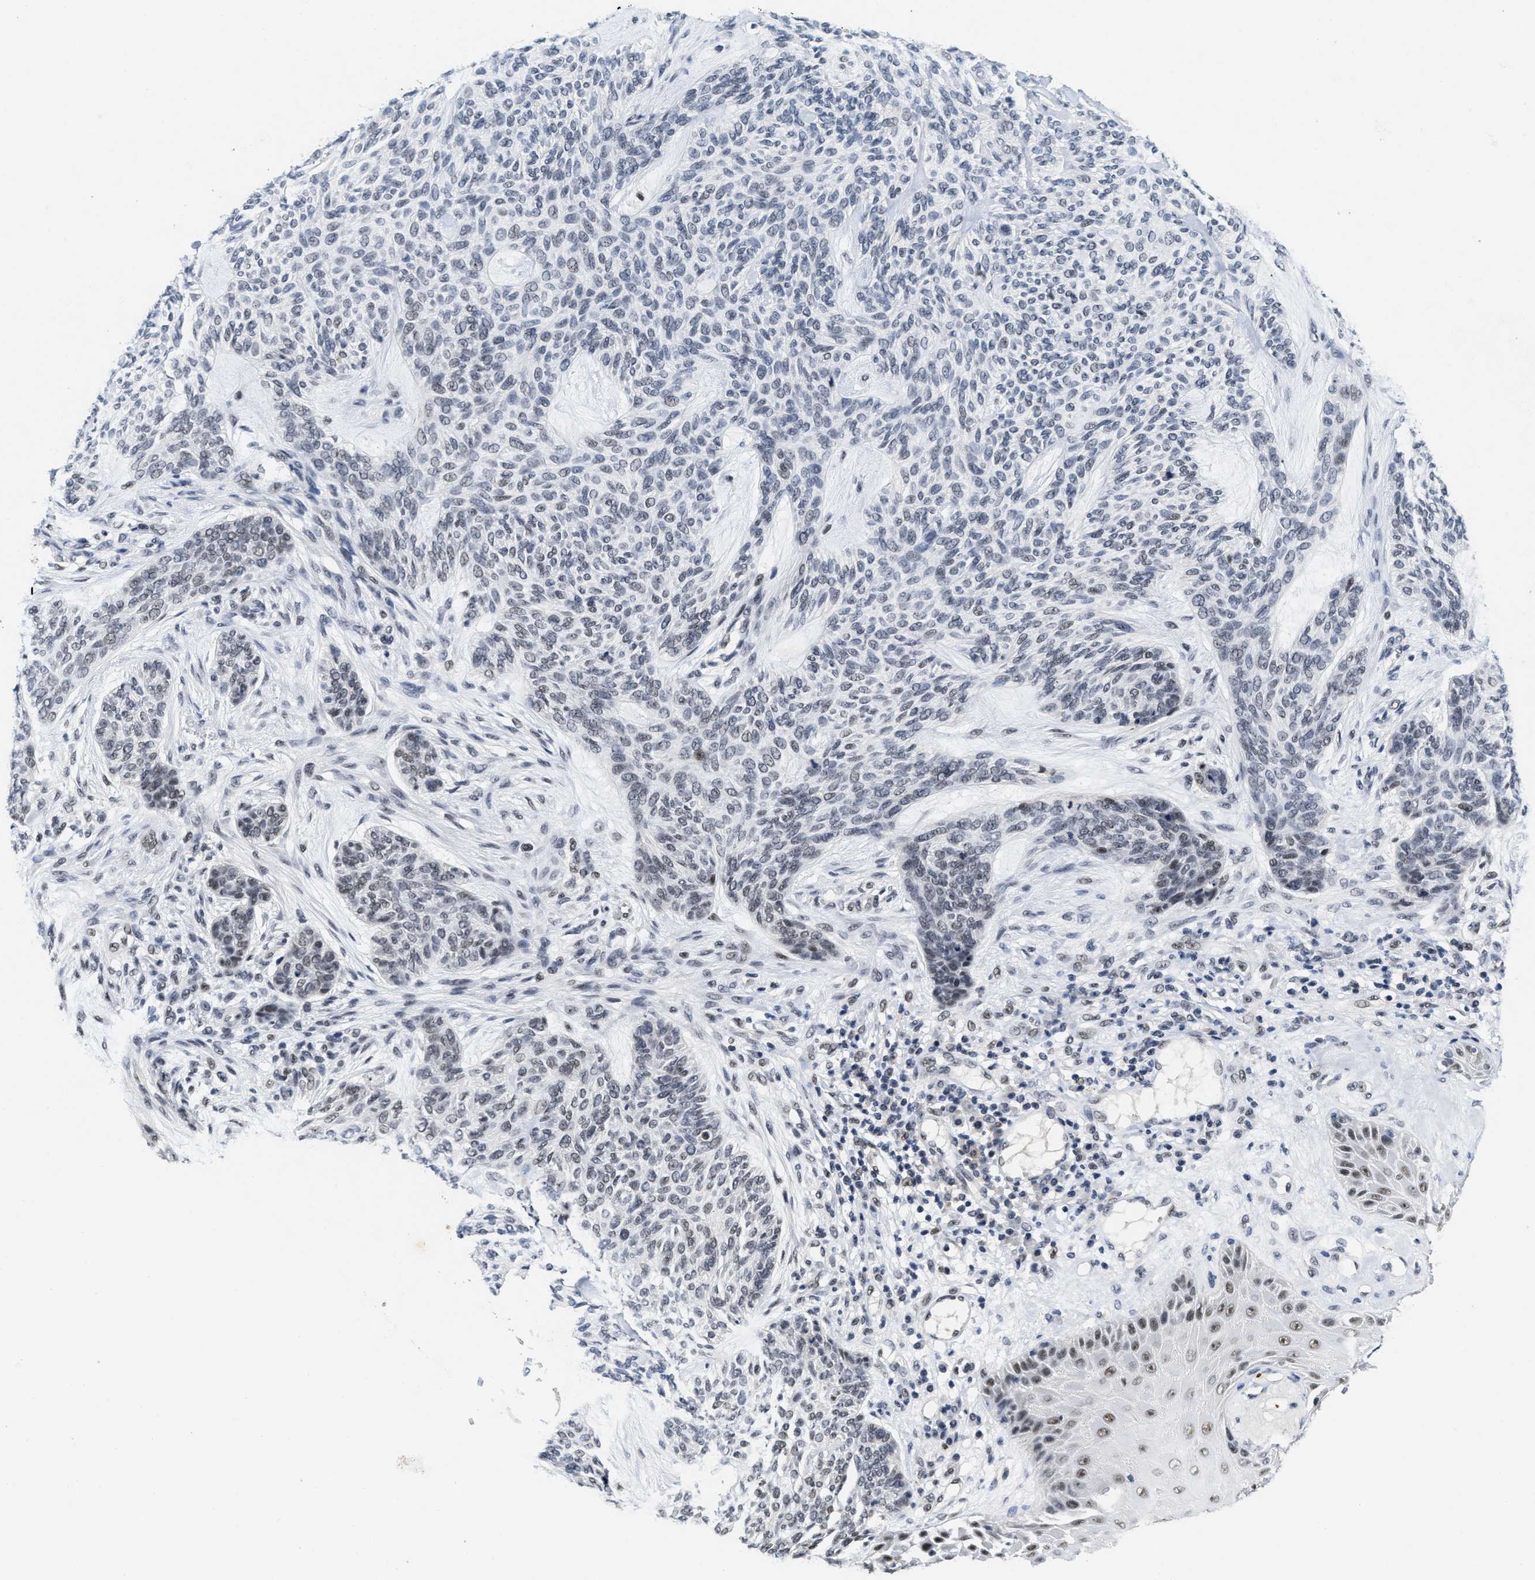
{"staining": {"intensity": "negative", "quantity": "none", "location": "none"}, "tissue": "skin cancer", "cell_type": "Tumor cells", "image_type": "cancer", "snomed": [{"axis": "morphology", "description": "Basal cell carcinoma"}, {"axis": "topography", "description": "Skin"}], "caption": "DAB (3,3'-diaminobenzidine) immunohistochemical staining of human skin cancer exhibits no significant staining in tumor cells. The staining was performed using DAB to visualize the protein expression in brown, while the nuclei were stained in blue with hematoxylin (Magnification: 20x).", "gene": "INIP", "patient": {"sex": "male", "age": 55}}